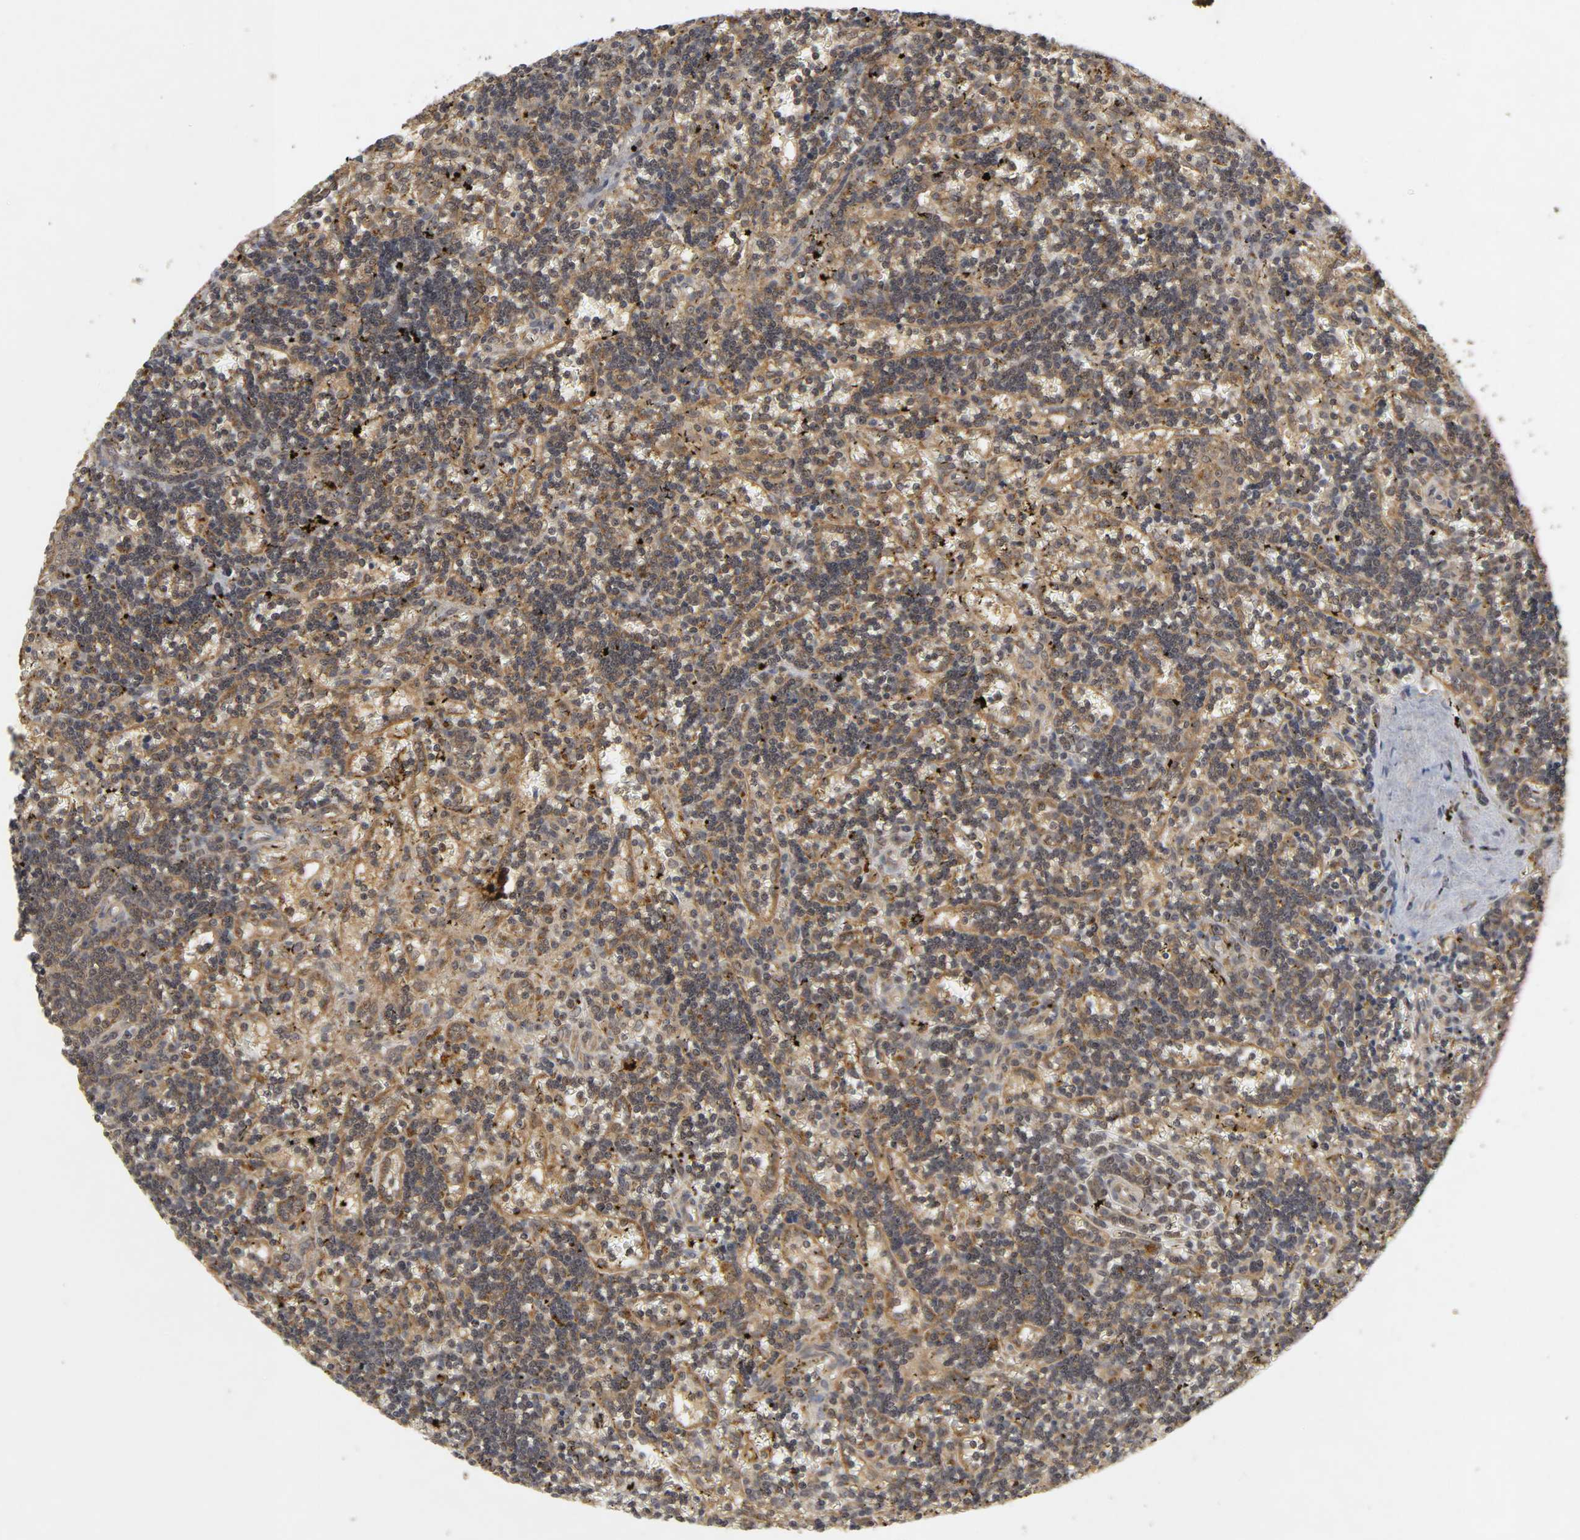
{"staining": {"intensity": "moderate", "quantity": ">75%", "location": "cytoplasmic/membranous"}, "tissue": "lymphoma", "cell_type": "Tumor cells", "image_type": "cancer", "snomed": [{"axis": "morphology", "description": "Malignant lymphoma, non-Hodgkin's type, Low grade"}, {"axis": "topography", "description": "Spleen"}], "caption": "Human lymphoma stained with a brown dye exhibits moderate cytoplasmic/membranous positive staining in about >75% of tumor cells.", "gene": "TRAF6", "patient": {"sex": "male", "age": 60}}